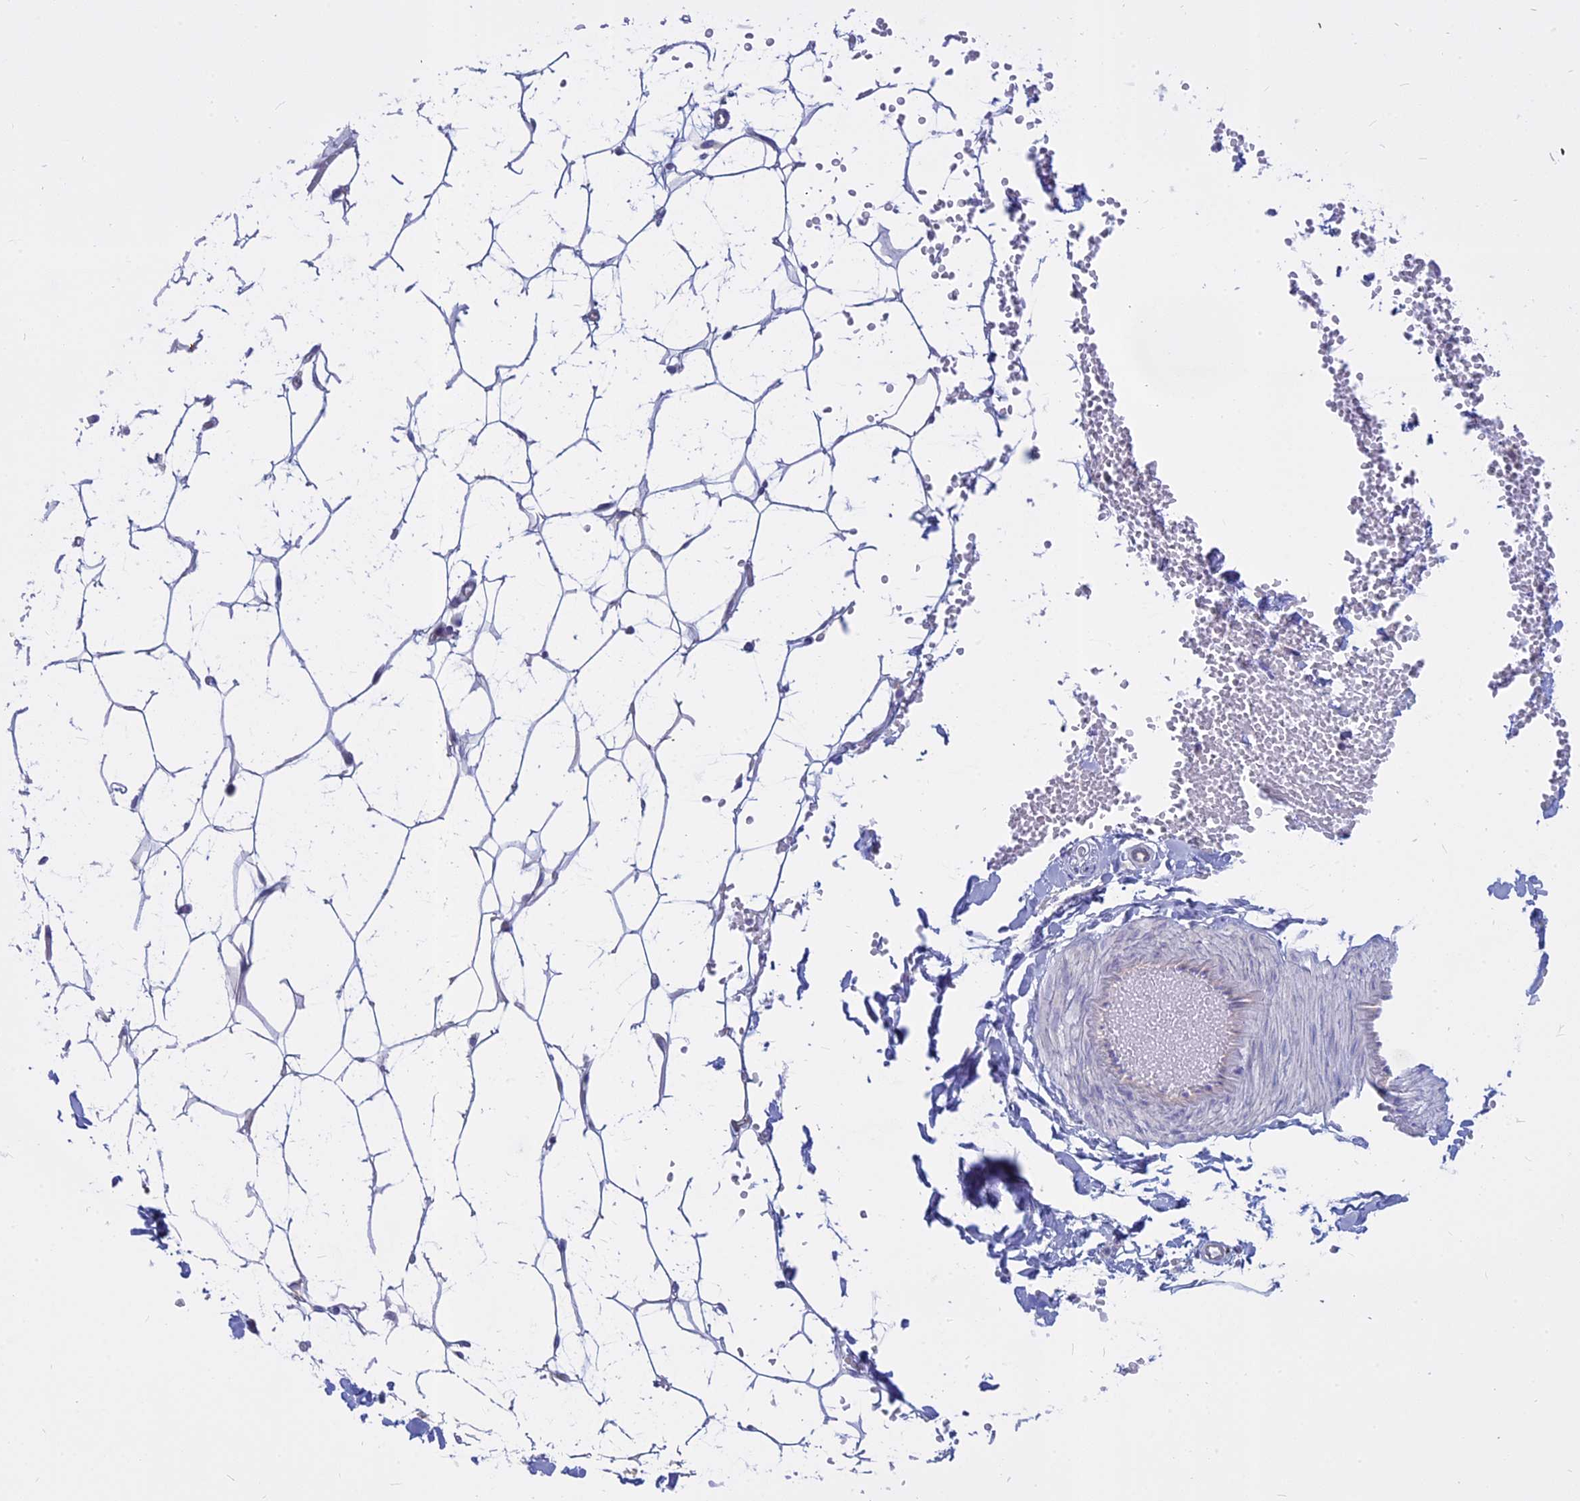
{"staining": {"intensity": "negative", "quantity": "none", "location": "none"}, "tissue": "adipose tissue", "cell_type": "Adipocytes", "image_type": "normal", "snomed": [{"axis": "morphology", "description": "Normal tissue, NOS"}, {"axis": "topography", "description": "Breast"}], "caption": "DAB (3,3'-diaminobenzidine) immunohistochemical staining of benign human adipose tissue demonstrates no significant positivity in adipocytes. The staining is performed using DAB (3,3'-diaminobenzidine) brown chromogen with nuclei counter-stained in using hematoxylin.", "gene": "AHCYL1", "patient": {"sex": "female", "age": 23}}